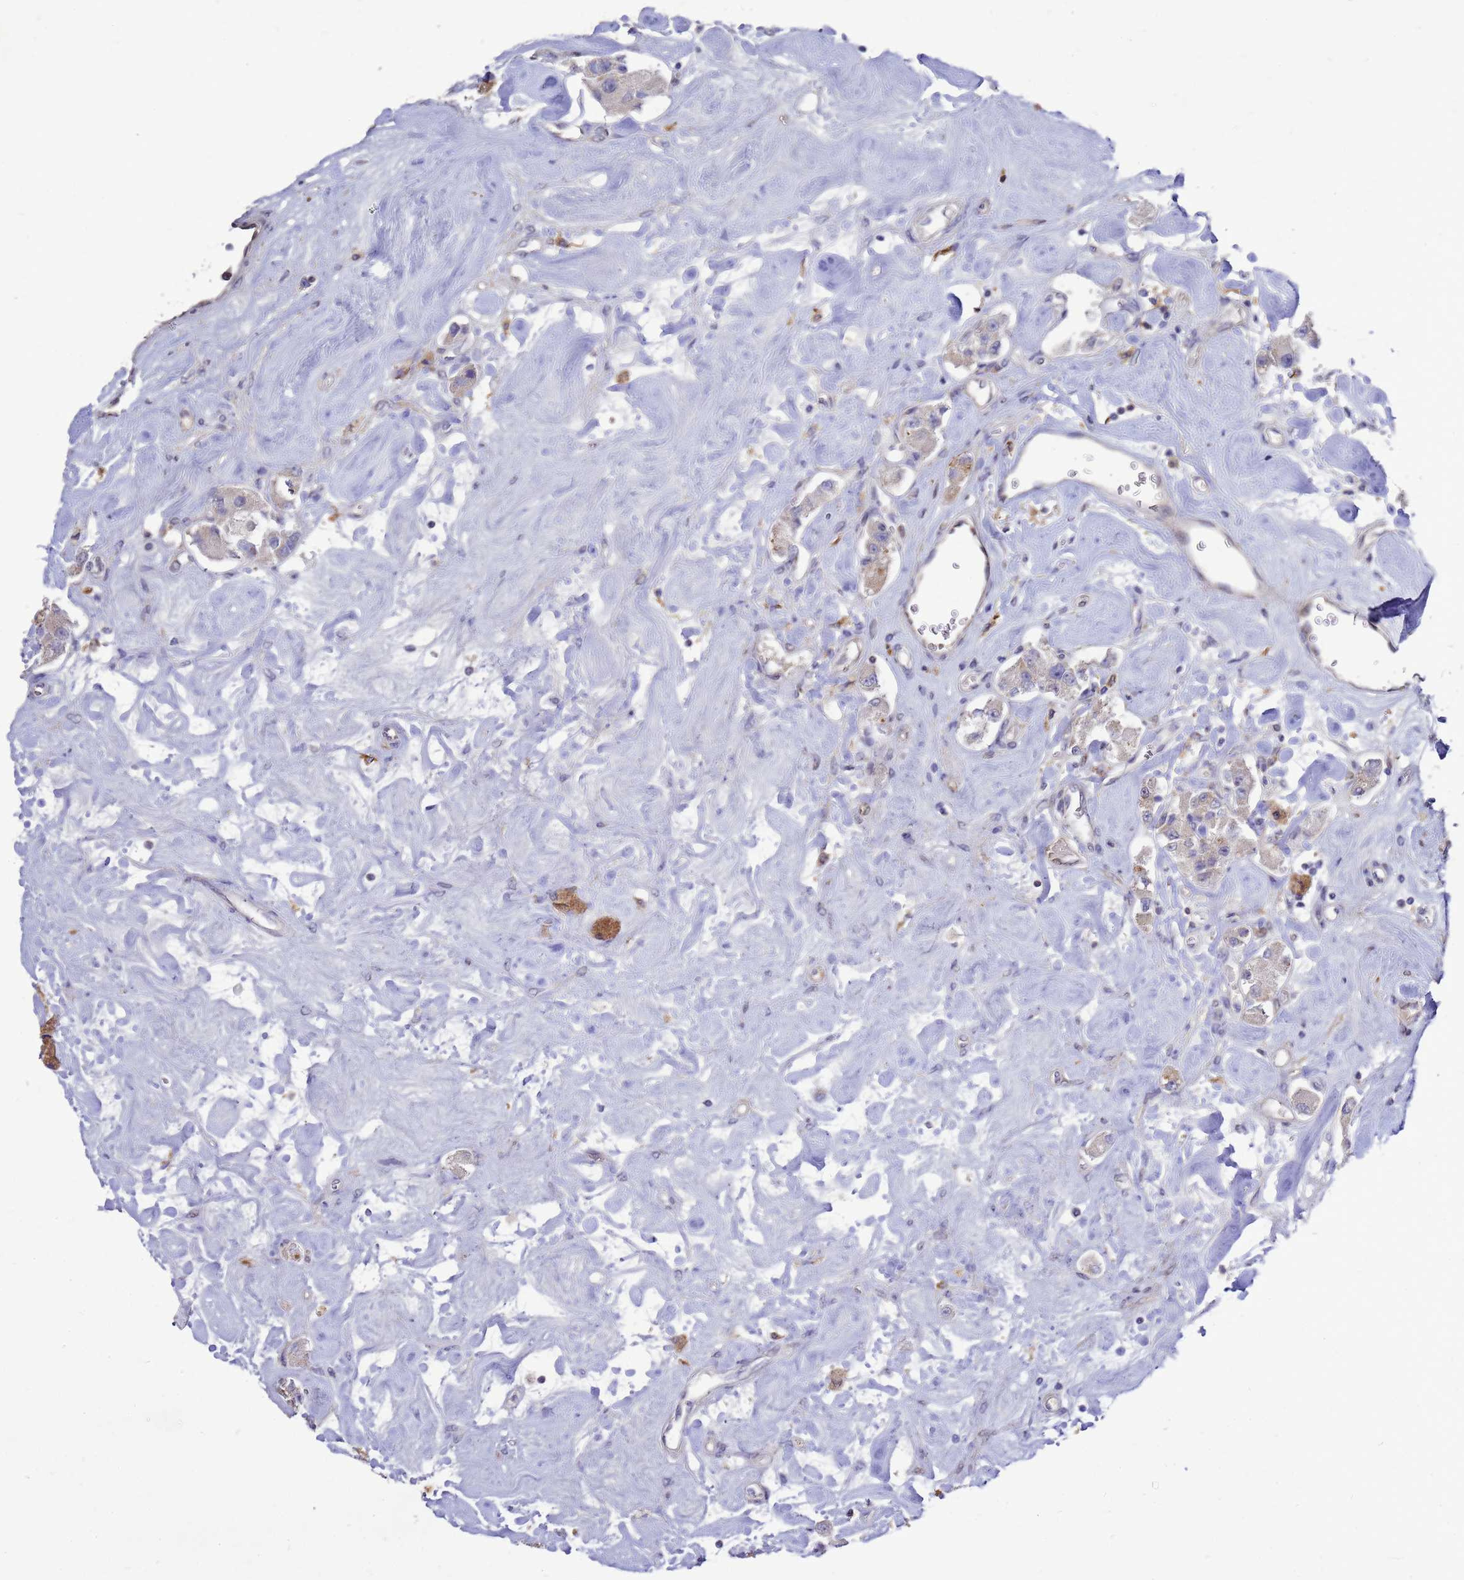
{"staining": {"intensity": "negative", "quantity": "none", "location": "none"}, "tissue": "carcinoid", "cell_type": "Tumor cells", "image_type": "cancer", "snomed": [{"axis": "morphology", "description": "Carcinoid, malignant, NOS"}, {"axis": "topography", "description": "Pancreas"}], "caption": "Protein analysis of carcinoid reveals no significant positivity in tumor cells.", "gene": "EIF4EBP3", "patient": {"sex": "male", "age": 41}}